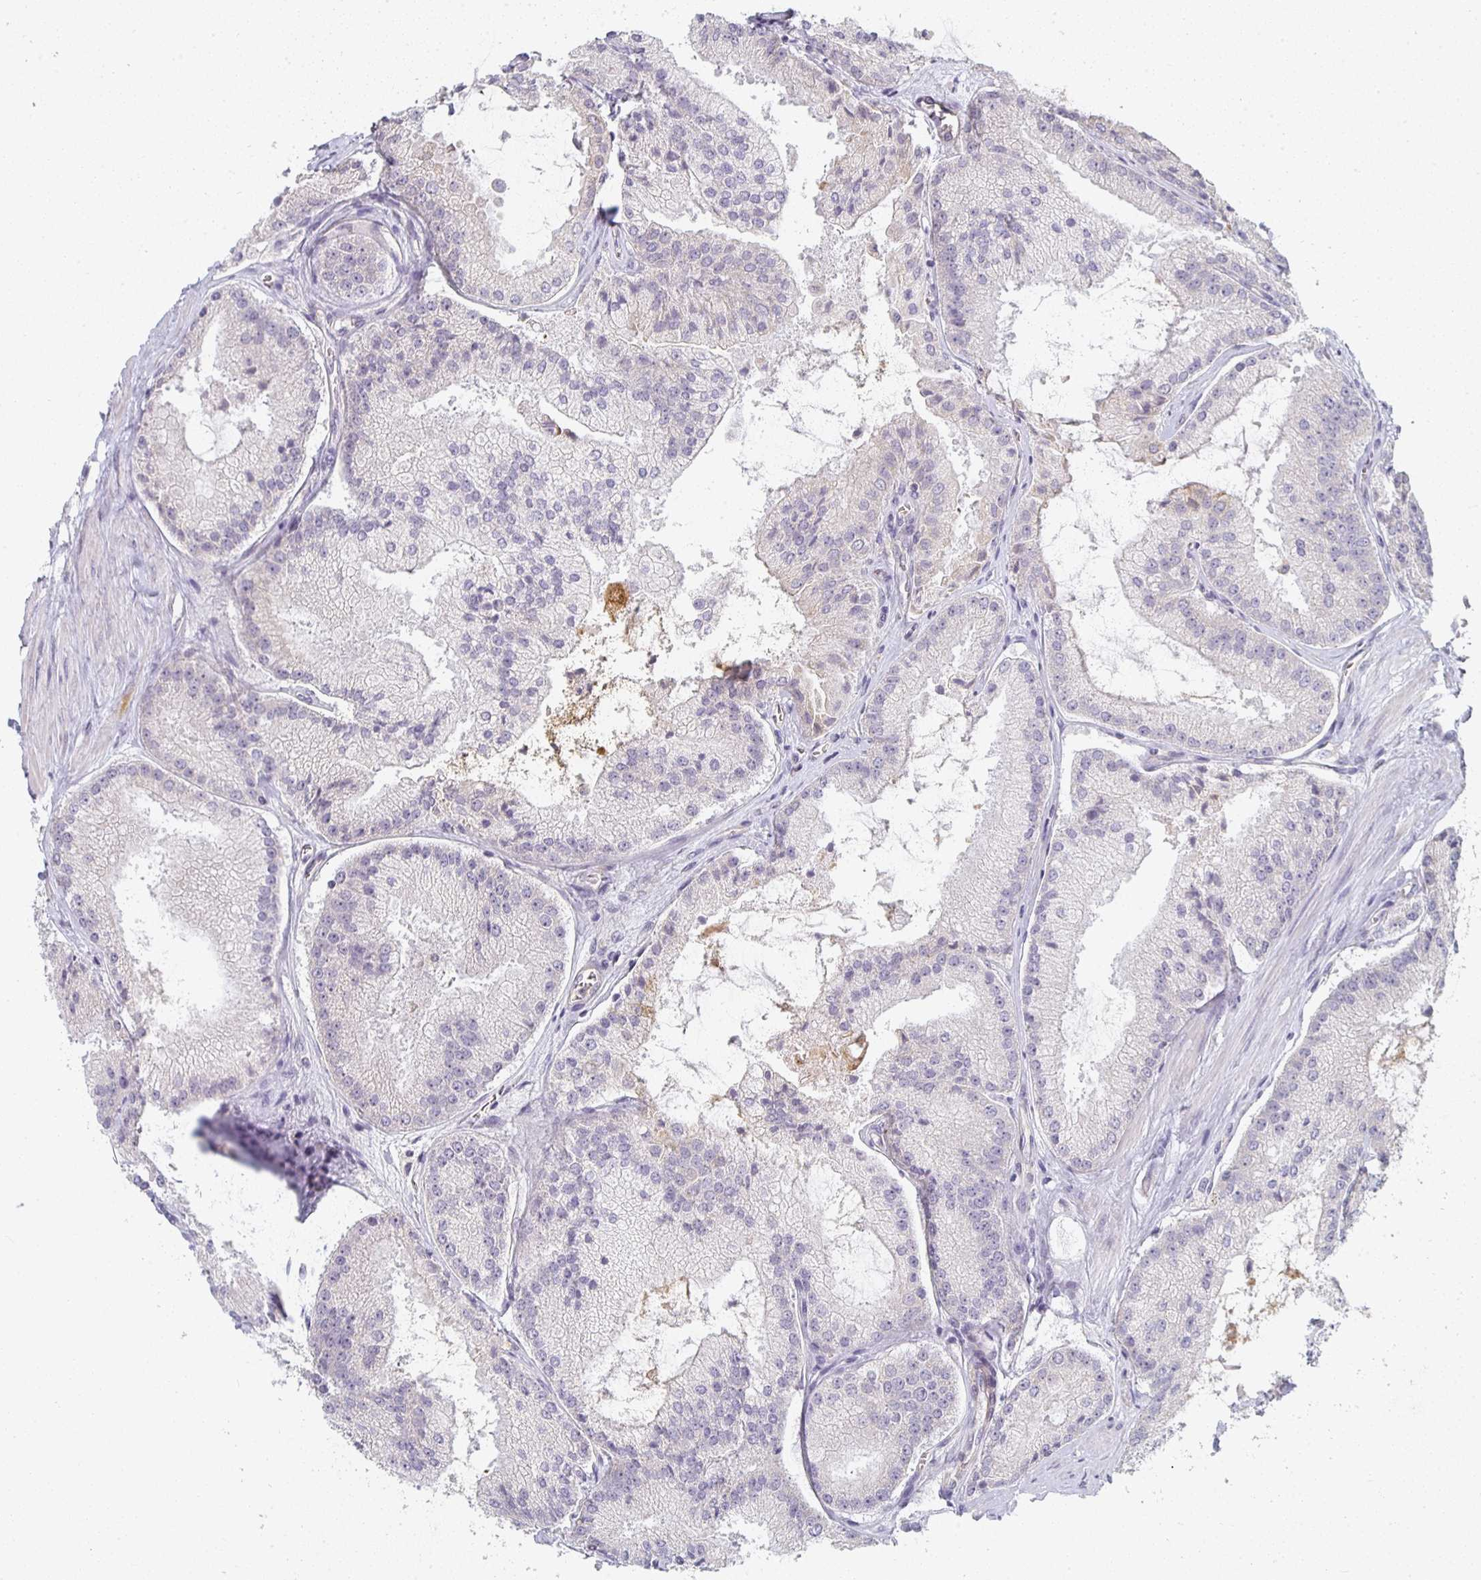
{"staining": {"intensity": "negative", "quantity": "none", "location": "none"}, "tissue": "prostate cancer", "cell_type": "Tumor cells", "image_type": "cancer", "snomed": [{"axis": "morphology", "description": "Adenocarcinoma, High grade"}, {"axis": "topography", "description": "Prostate"}], "caption": "High power microscopy photomicrograph of an IHC micrograph of high-grade adenocarcinoma (prostate), revealing no significant positivity in tumor cells.", "gene": "CTHRC1", "patient": {"sex": "male", "age": 73}}